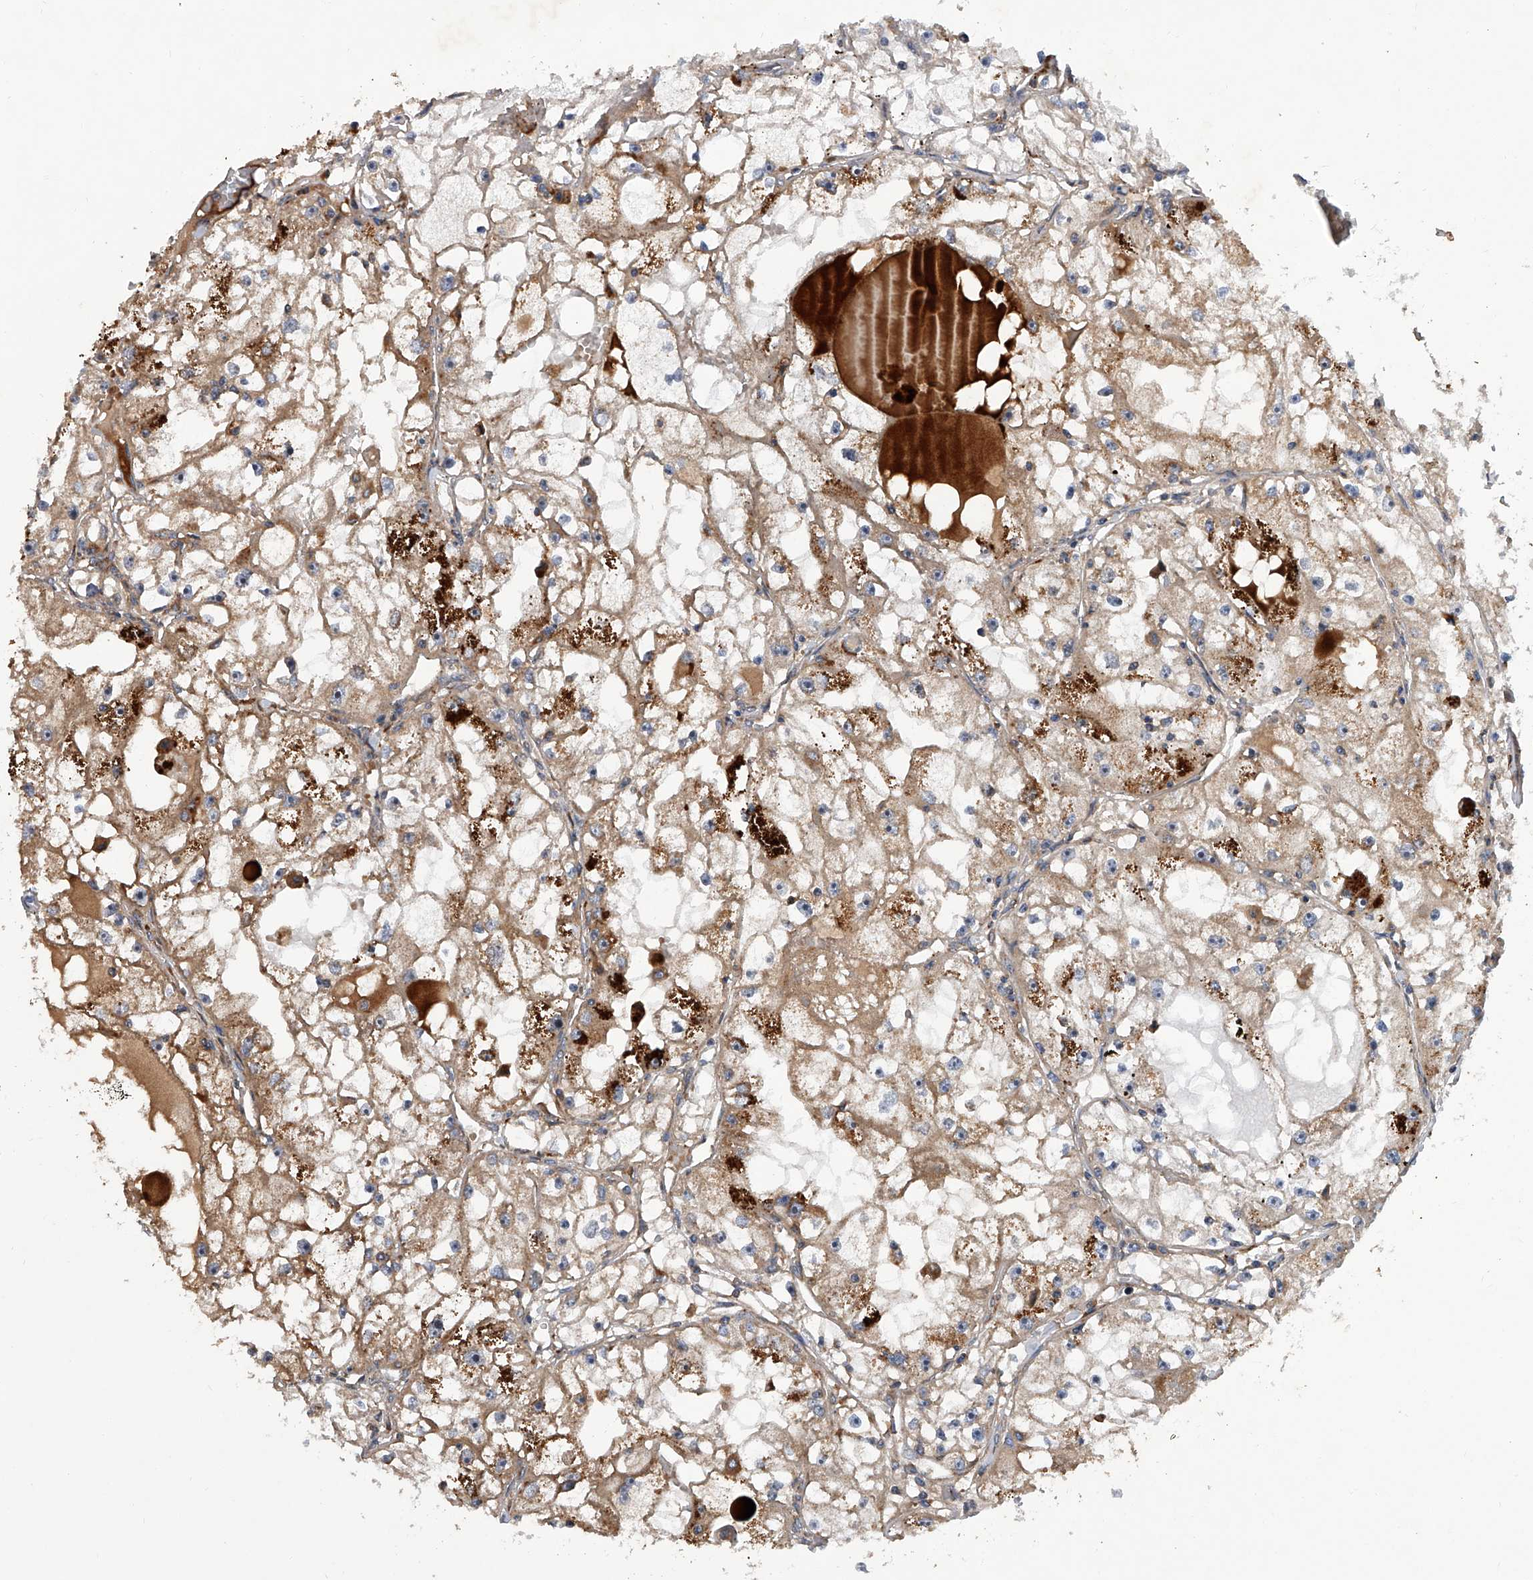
{"staining": {"intensity": "strong", "quantity": "25%-75%", "location": "cytoplasmic/membranous"}, "tissue": "renal cancer", "cell_type": "Tumor cells", "image_type": "cancer", "snomed": [{"axis": "morphology", "description": "Adenocarcinoma, NOS"}, {"axis": "topography", "description": "Kidney"}], "caption": "Renal cancer was stained to show a protein in brown. There is high levels of strong cytoplasmic/membranous positivity in about 25%-75% of tumor cells.", "gene": "USP47", "patient": {"sex": "male", "age": 56}}